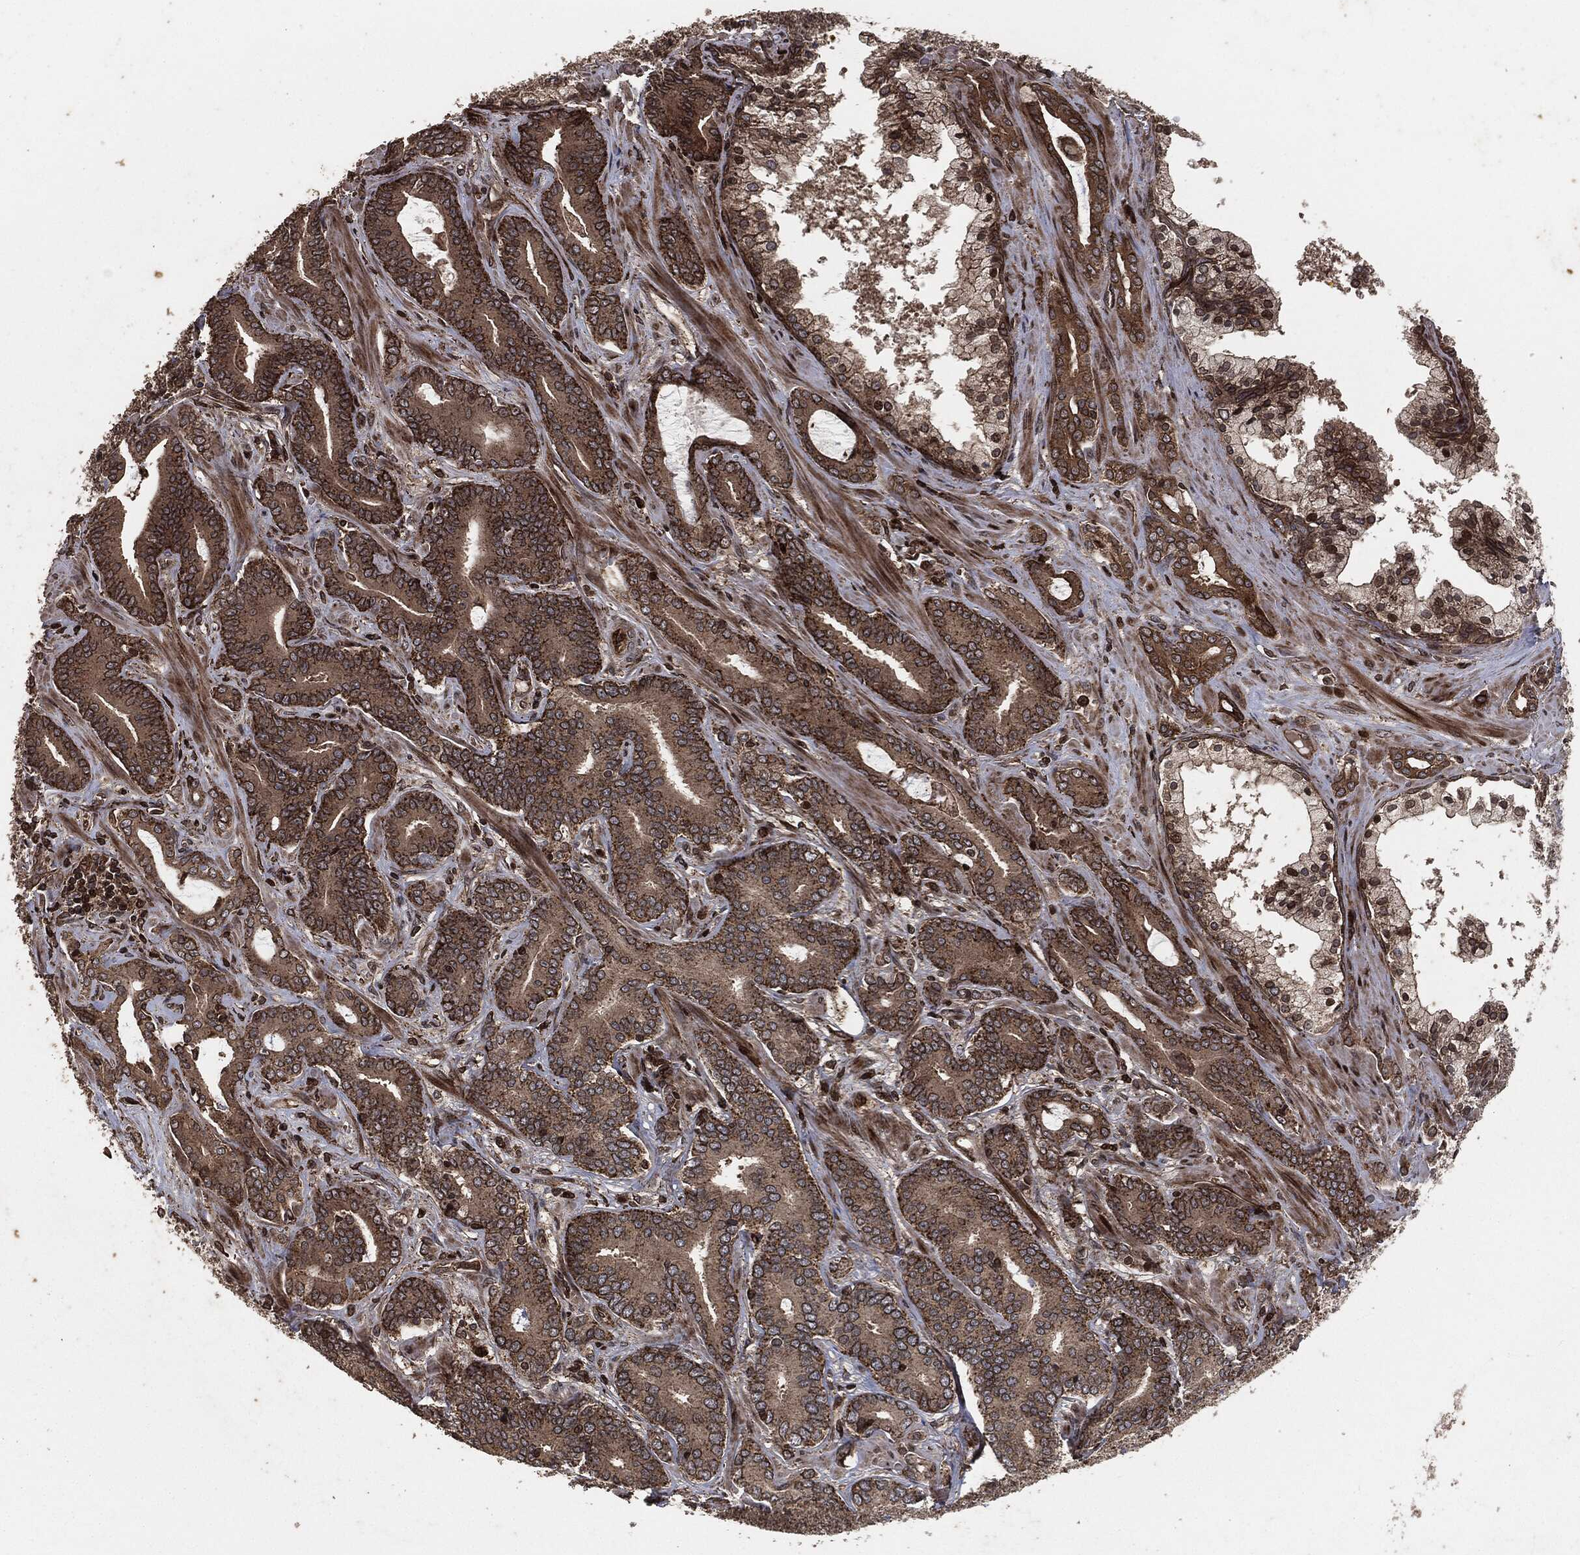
{"staining": {"intensity": "moderate", "quantity": ">75%", "location": "cytoplasmic/membranous"}, "tissue": "prostate cancer", "cell_type": "Tumor cells", "image_type": "cancer", "snomed": [{"axis": "morphology", "description": "Adenocarcinoma, NOS"}, {"axis": "topography", "description": "Prostate"}], "caption": "Human adenocarcinoma (prostate) stained with a protein marker reveals moderate staining in tumor cells.", "gene": "IFIT1", "patient": {"sex": "male", "age": 55}}